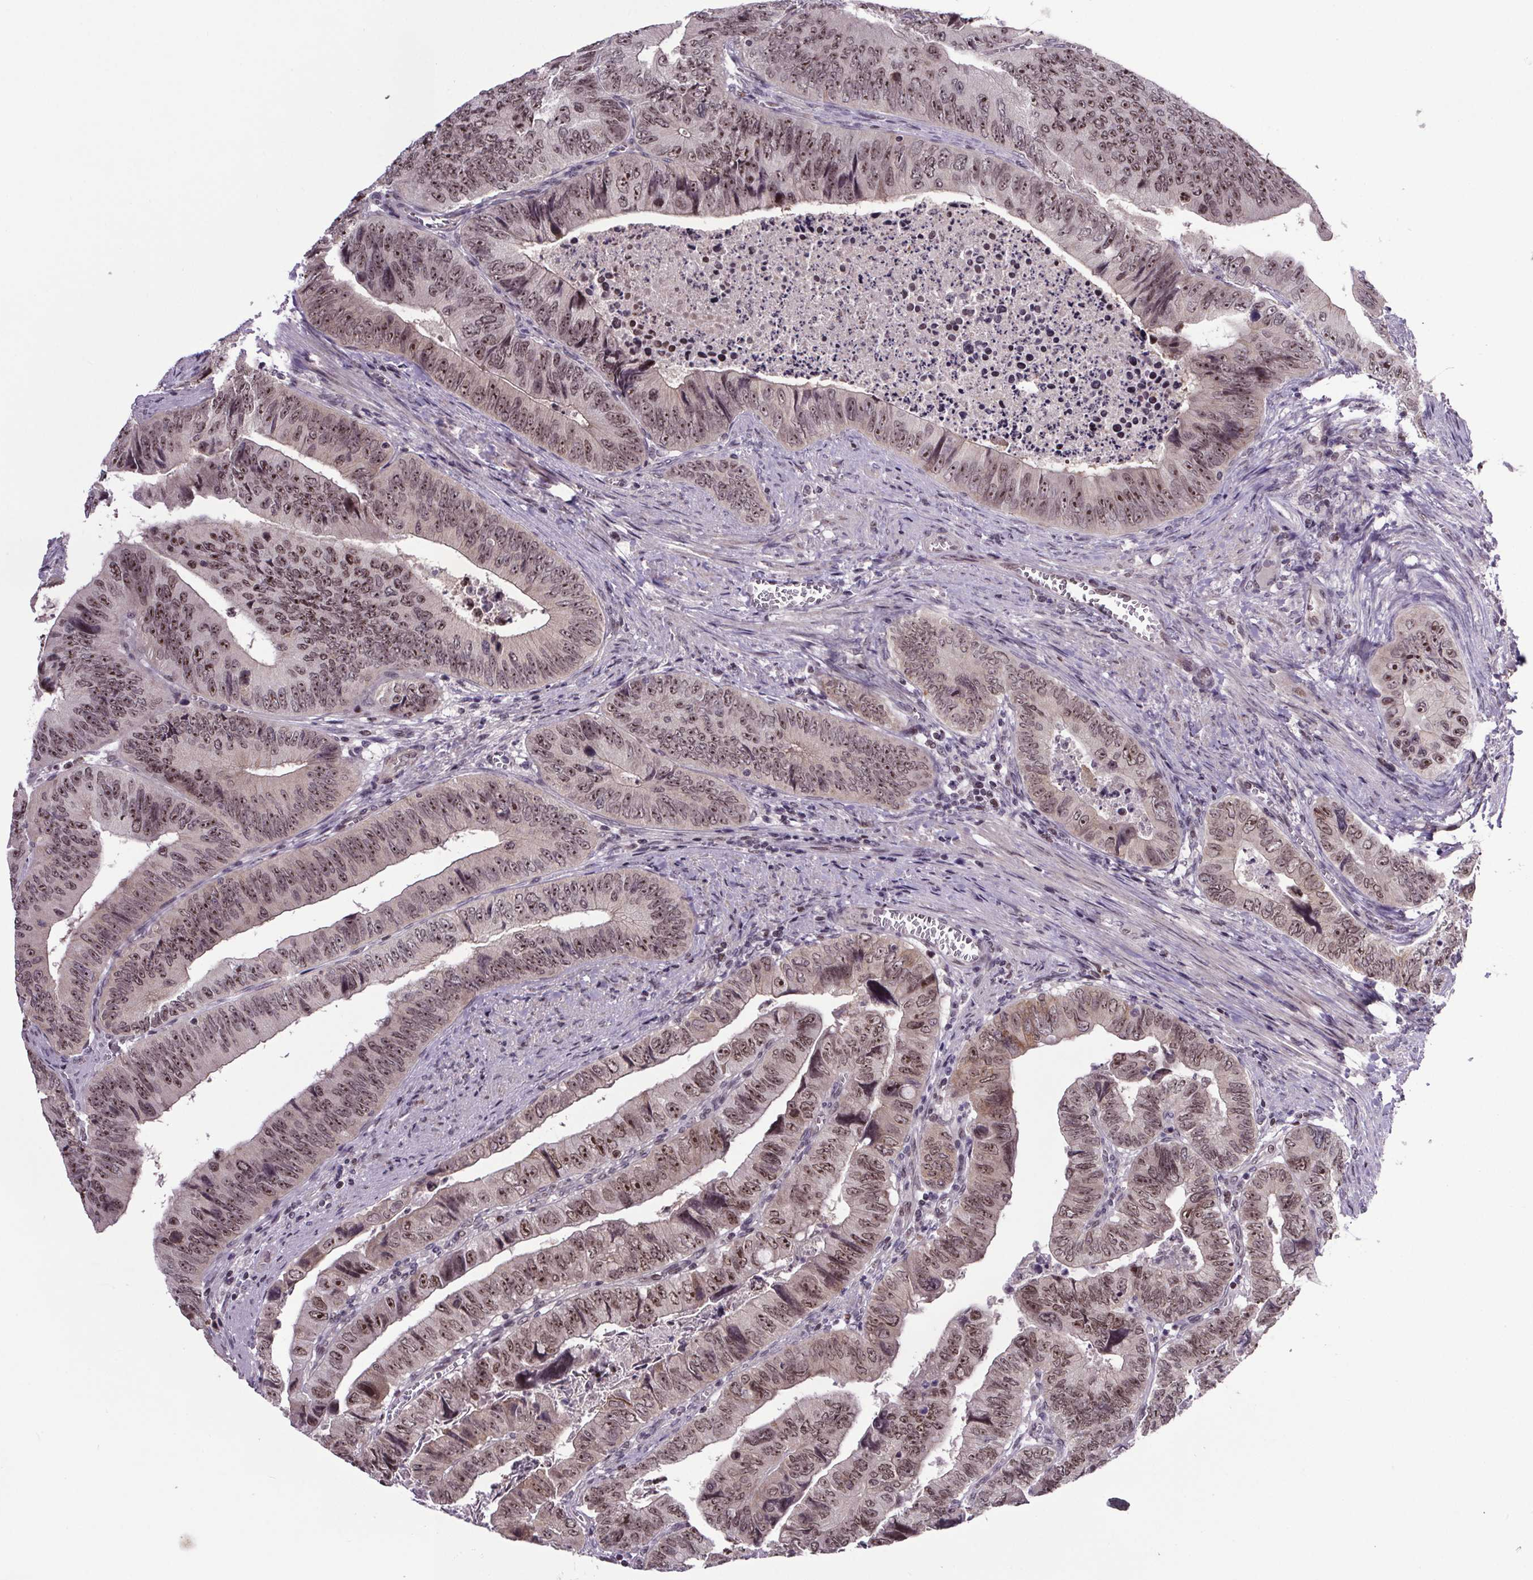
{"staining": {"intensity": "moderate", "quantity": ">75%", "location": "nuclear"}, "tissue": "colorectal cancer", "cell_type": "Tumor cells", "image_type": "cancer", "snomed": [{"axis": "morphology", "description": "Adenocarcinoma, NOS"}, {"axis": "topography", "description": "Colon"}], "caption": "Human colorectal cancer stained with a brown dye reveals moderate nuclear positive expression in approximately >75% of tumor cells.", "gene": "ATMIN", "patient": {"sex": "female", "age": 84}}